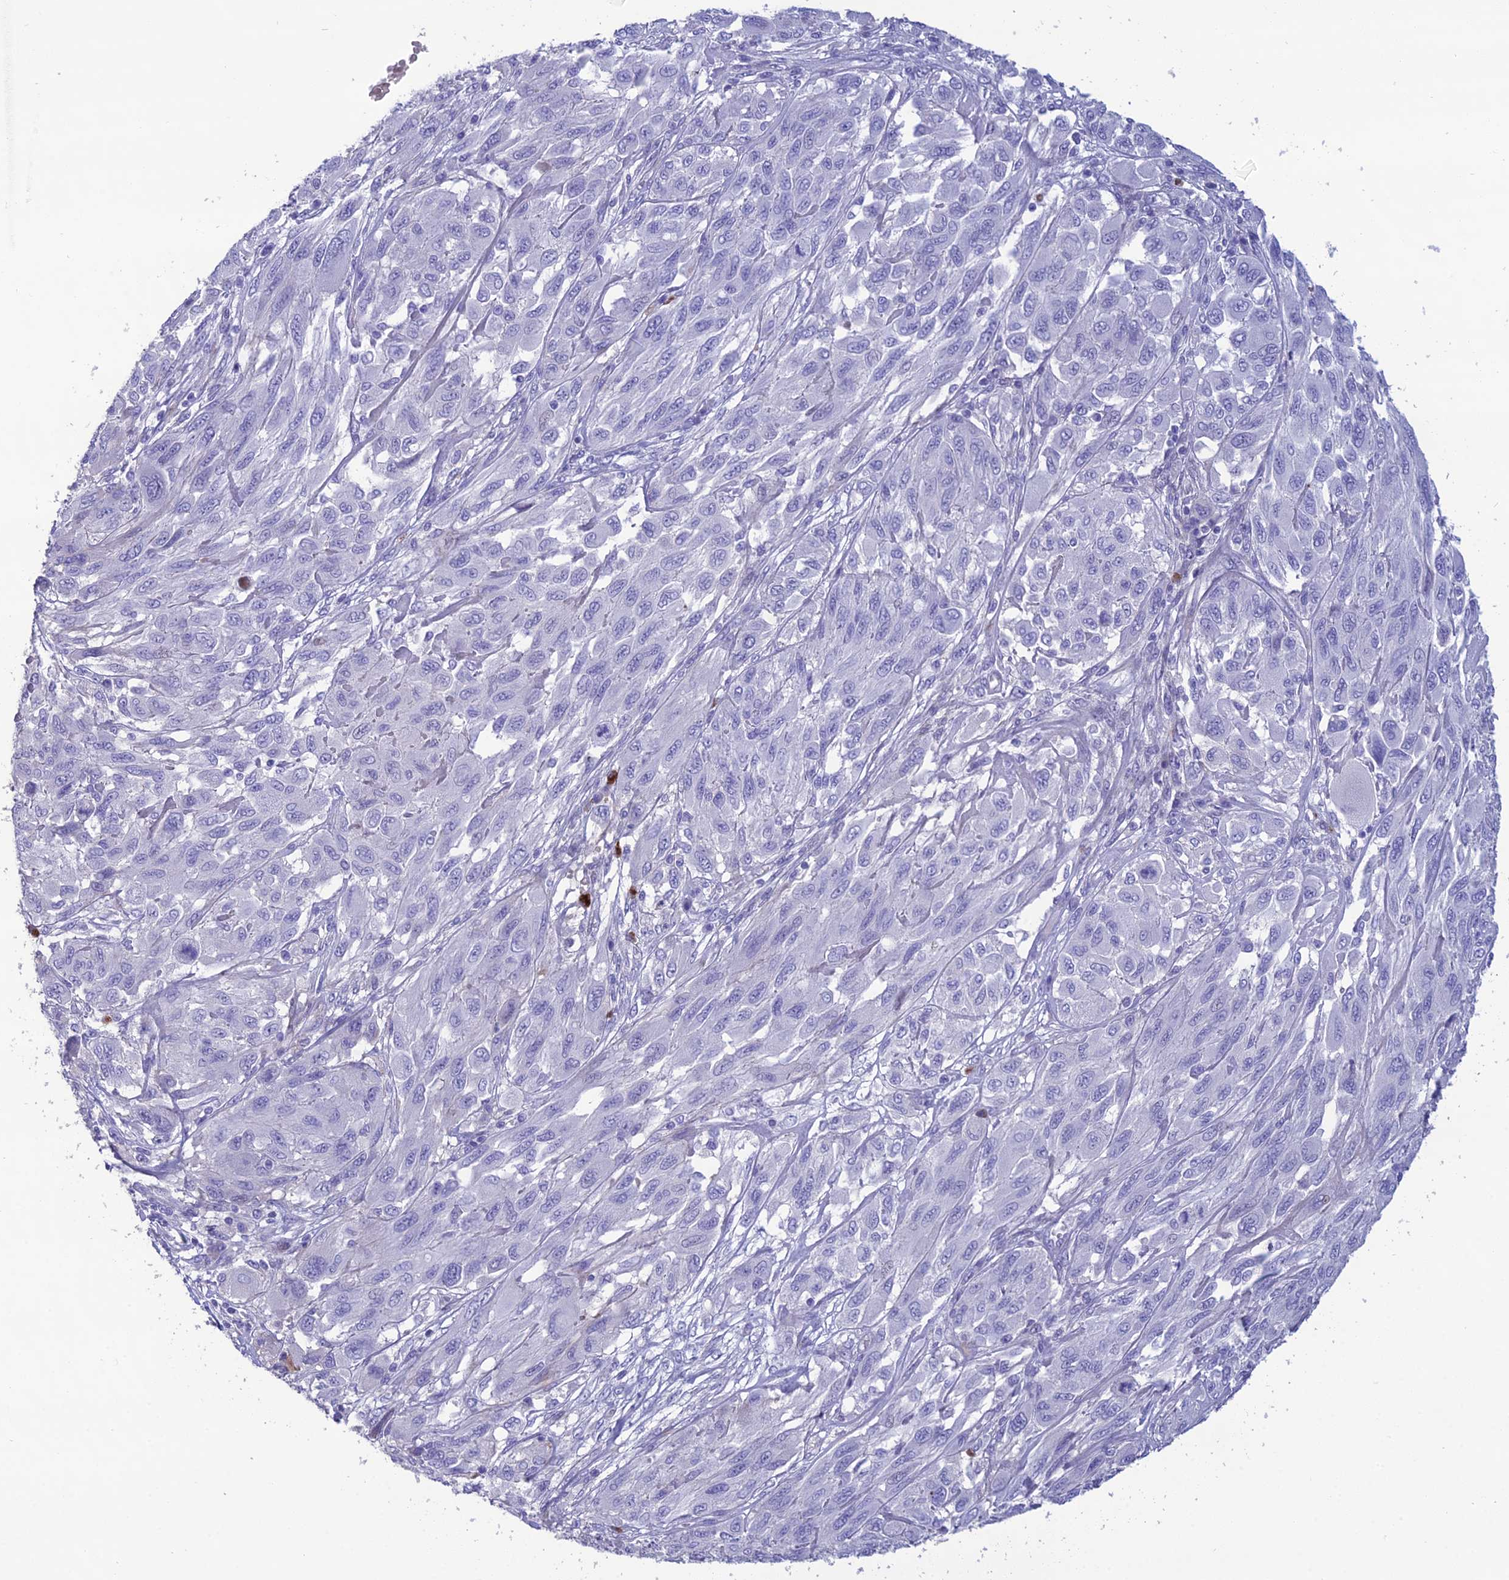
{"staining": {"intensity": "negative", "quantity": "none", "location": "none"}, "tissue": "melanoma", "cell_type": "Tumor cells", "image_type": "cancer", "snomed": [{"axis": "morphology", "description": "Malignant melanoma, NOS"}, {"axis": "topography", "description": "Skin"}], "caption": "Immunohistochemistry micrograph of neoplastic tissue: human malignant melanoma stained with DAB (3,3'-diaminobenzidine) demonstrates no significant protein positivity in tumor cells.", "gene": "OR56B1", "patient": {"sex": "female", "age": 91}}